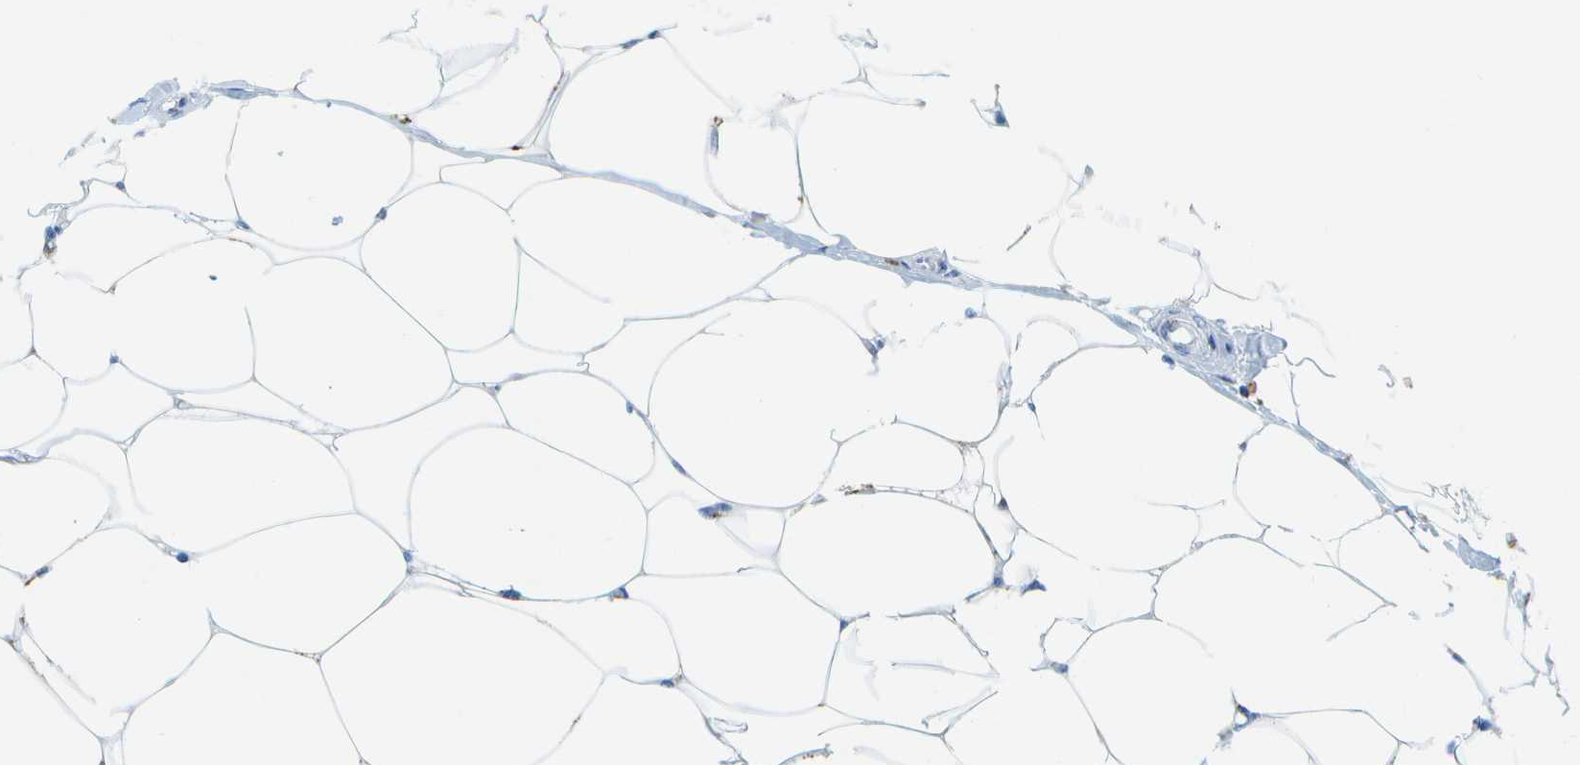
{"staining": {"intensity": "weak", "quantity": "<25%", "location": "cytoplasmic/membranous"}, "tissue": "breast cancer", "cell_type": "Tumor cells", "image_type": "cancer", "snomed": [{"axis": "morphology", "description": "Lobular carcinoma"}, {"axis": "topography", "description": "Breast"}], "caption": "A high-resolution image shows IHC staining of breast cancer, which exhibits no significant positivity in tumor cells.", "gene": "PRCP", "patient": {"sex": "female", "age": 51}}